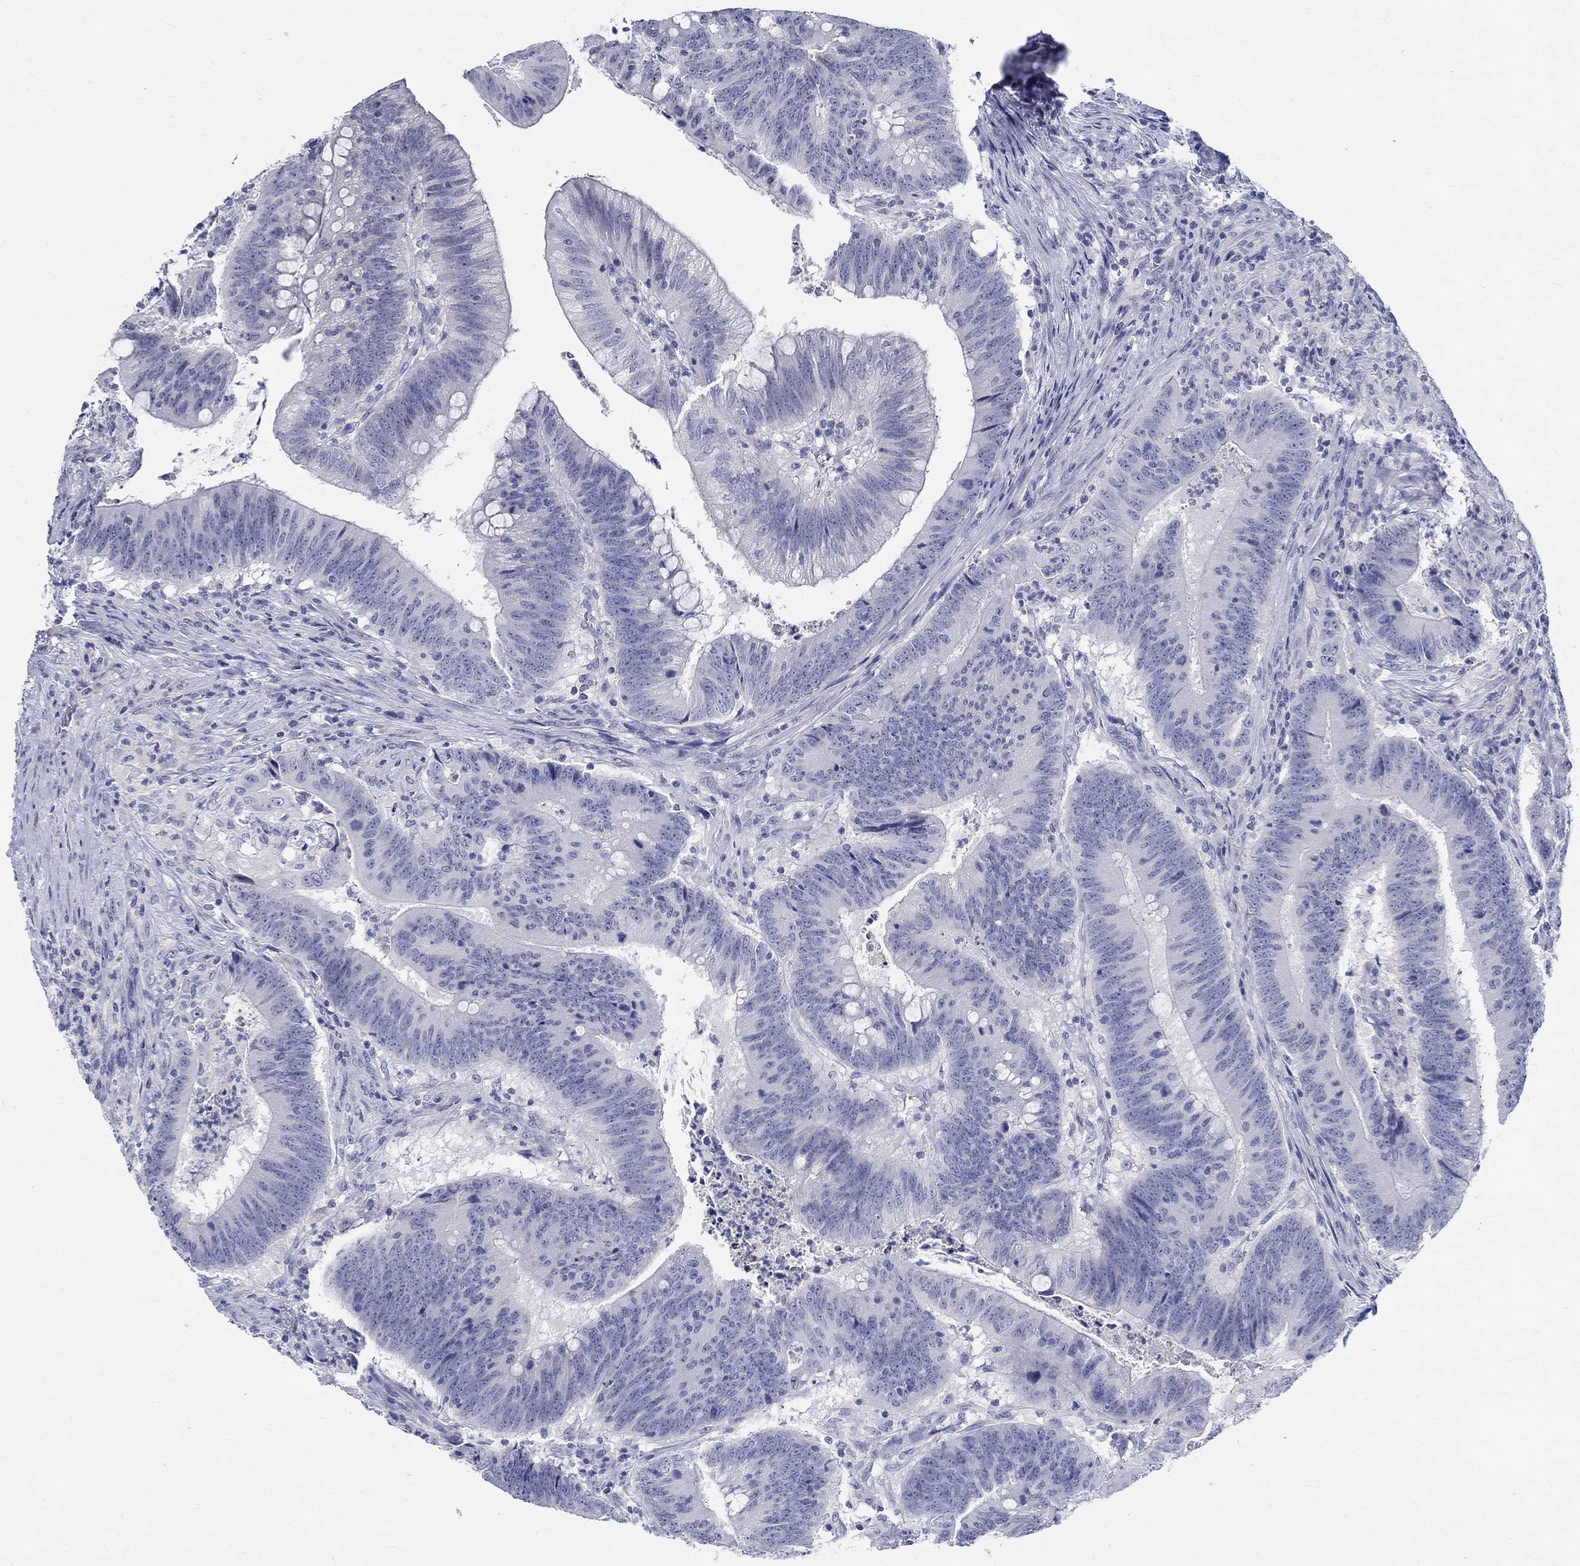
{"staining": {"intensity": "negative", "quantity": "none", "location": "none"}, "tissue": "colorectal cancer", "cell_type": "Tumor cells", "image_type": "cancer", "snomed": [{"axis": "morphology", "description": "Adenocarcinoma, NOS"}, {"axis": "topography", "description": "Colon"}], "caption": "An IHC image of adenocarcinoma (colorectal) is shown. There is no staining in tumor cells of adenocarcinoma (colorectal). (Stains: DAB (3,3'-diaminobenzidine) immunohistochemistry with hematoxylin counter stain, Microscopy: brightfield microscopy at high magnification).", "gene": "CETN1", "patient": {"sex": "female", "age": 87}}